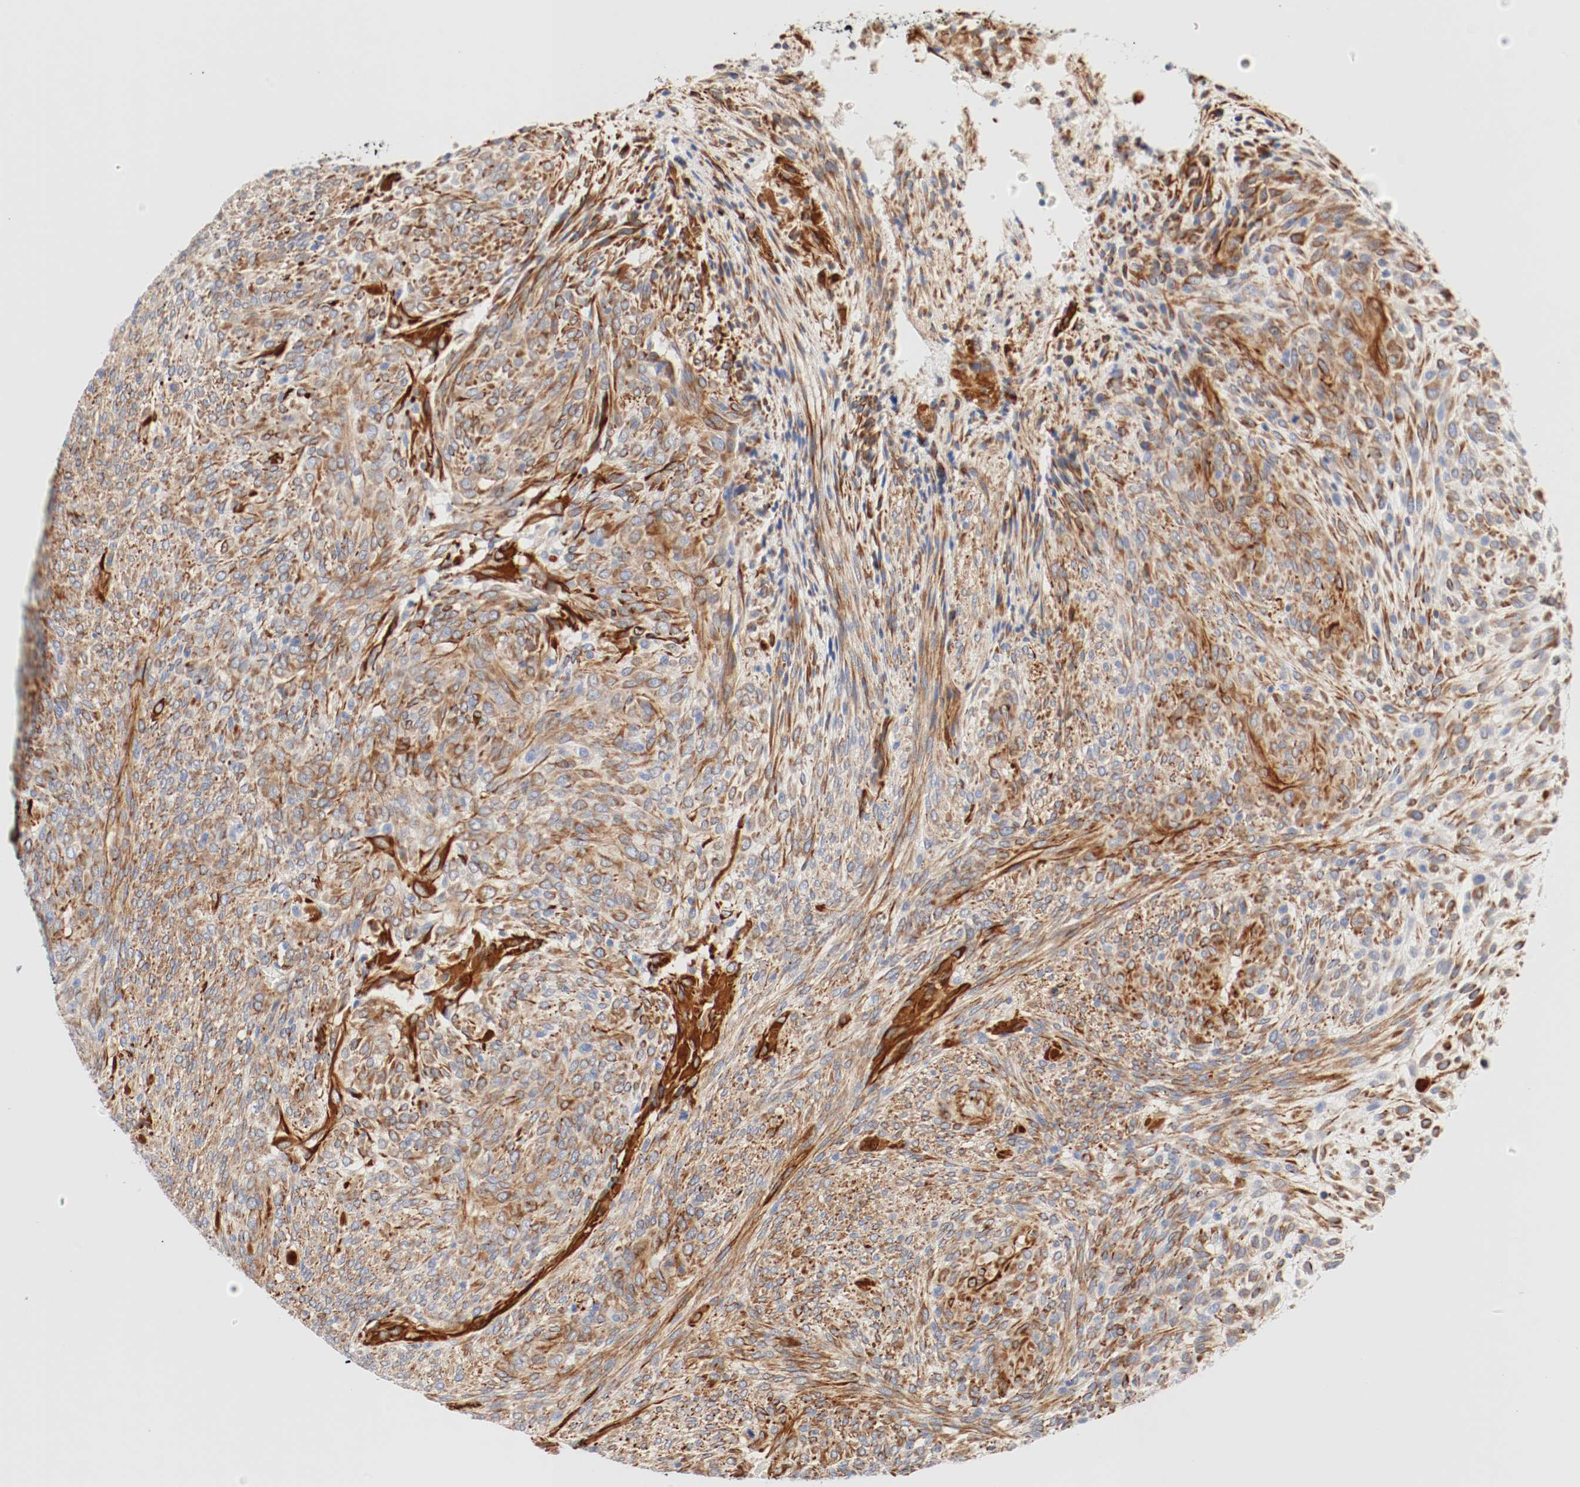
{"staining": {"intensity": "moderate", "quantity": ">75%", "location": "cytoplasmic/membranous"}, "tissue": "glioma", "cell_type": "Tumor cells", "image_type": "cancer", "snomed": [{"axis": "morphology", "description": "Glioma, malignant, High grade"}, {"axis": "topography", "description": "Cerebral cortex"}], "caption": "About >75% of tumor cells in human glioma reveal moderate cytoplasmic/membranous protein expression as visualized by brown immunohistochemical staining.", "gene": "GIT1", "patient": {"sex": "female", "age": 55}}